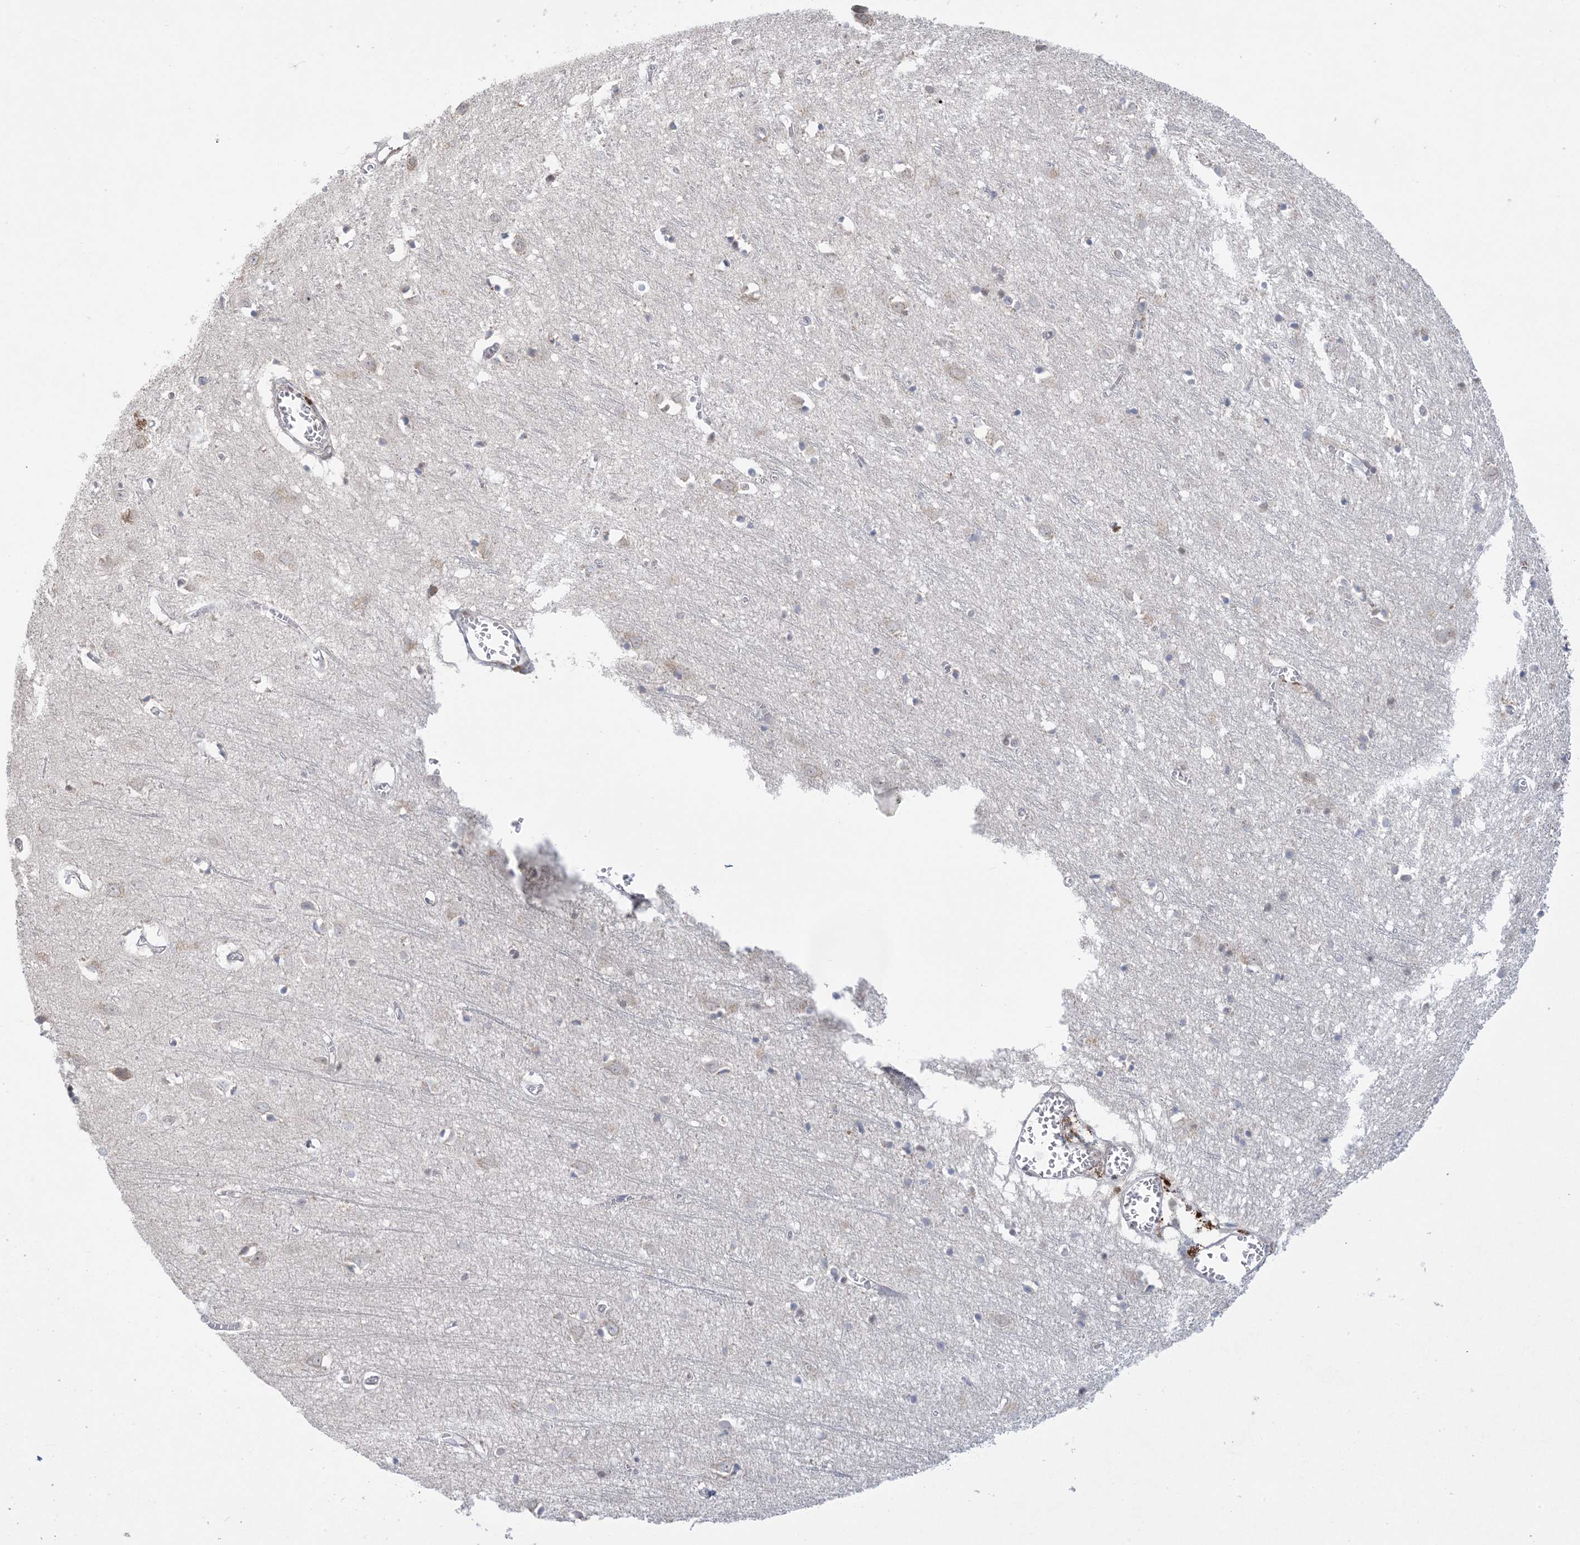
{"staining": {"intensity": "negative", "quantity": "none", "location": "none"}, "tissue": "cerebral cortex", "cell_type": "Endothelial cells", "image_type": "normal", "snomed": [{"axis": "morphology", "description": "Normal tissue, NOS"}, {"axis": "topography", "description": "Cerebral cortex"}], "caption": "High magnification brightfield microscopy of unremarkable cerebral cortex stained with DAB (brown) and counterstained with hematoxylin (blue): endothelial cells show no significant expression. The staining is performed using DAB (3,3'-diaminobenzidine) brown chromogen with nuclei counter-stained in using hematoxylin.", "gene": "TRMT10C", "patient": {"sex": "female", "age": 64}}